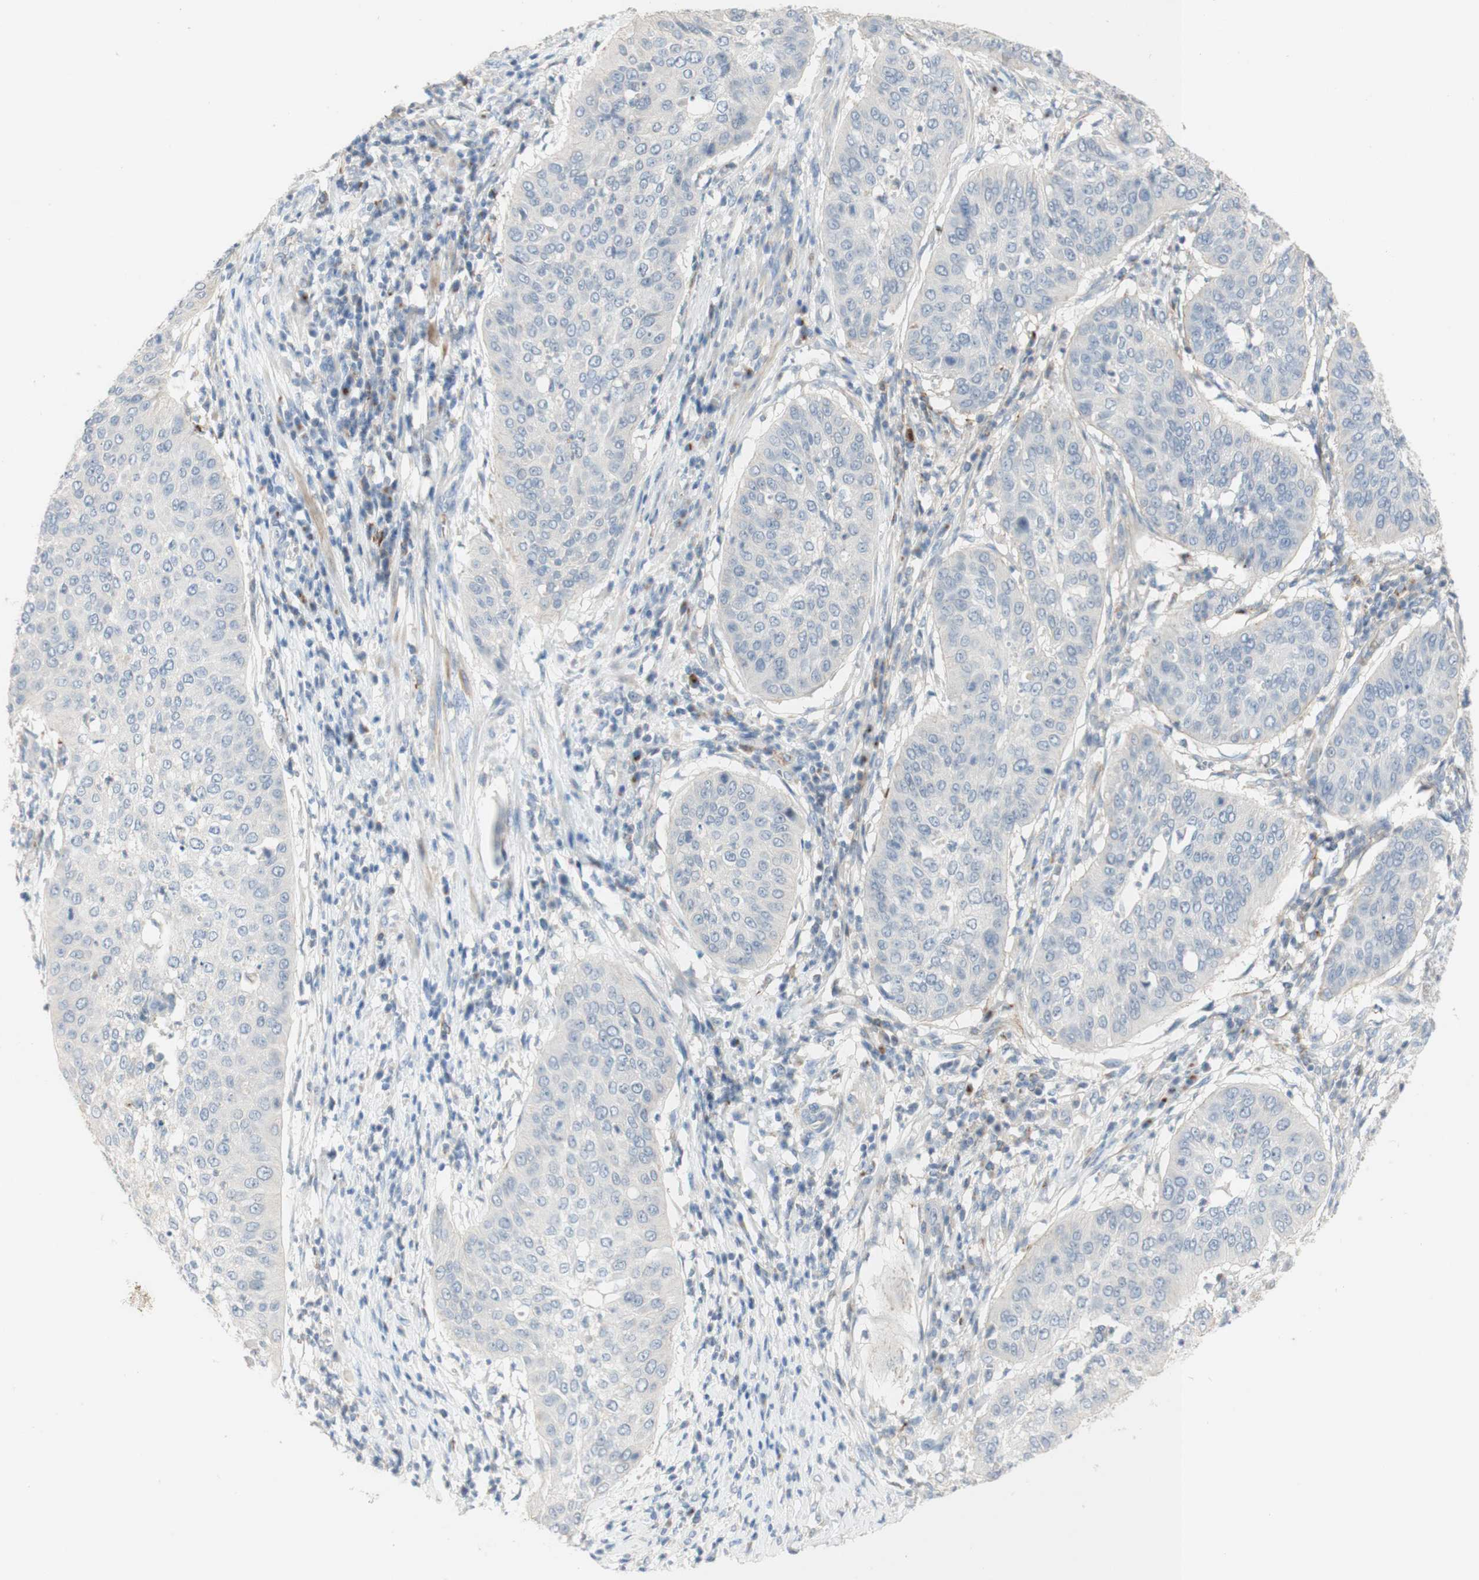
{"staining": {"intensity": "negative", "quantity": "none", "location": "none"}, "tissue": "cervical cancer", "cell_type": "Tumor cells", "image_type": "cancer", "snomed": [{"axis": "morphology", "description": "Normal tissue, NOS"}, {"axis": "morphology", "description": "Squamous cell carcinoma, NOS"}, {"axis": "topography", "description": "Cervix"}], "caption": "Tumor cells are negative for protein expression in human cervical cancer (squamous cell carcinoma).", "gene": "MANEA", "patient": {"sex": "female", "age": 39}}